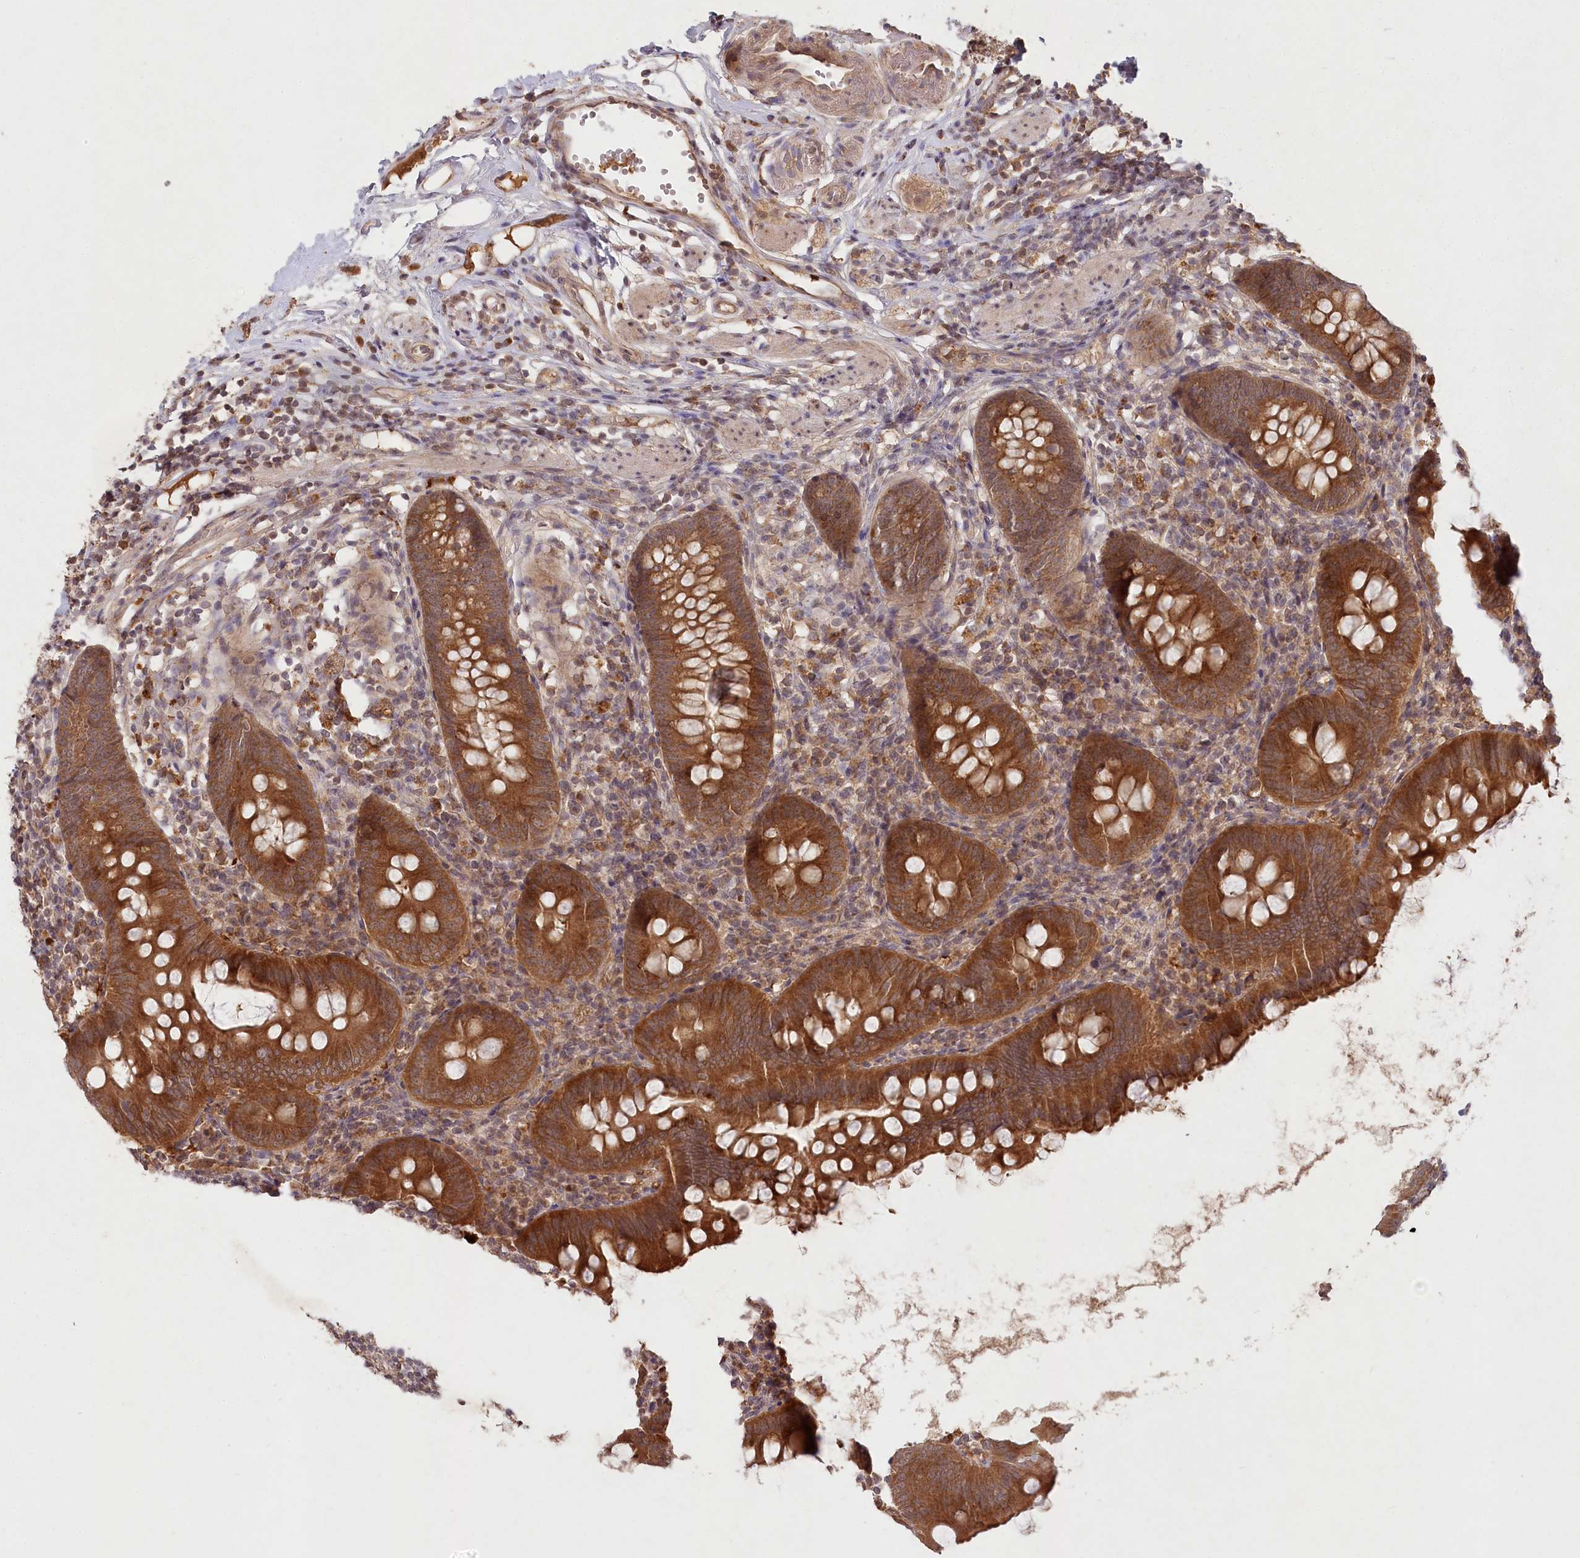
{"staining": {"intensity": "strong", "quantity": ">75%", "location": "cytoplasmic/membranous"}, "tissue": "appendix", "cell_type": "Glandular cells", "image_type": "normal", "snomed": [{"axis": "morphology", "description": "Normal tissue, NOS"}, {"axis": "topography", "description": "Appendix"}], "caption": "Unremarkable appendix displays strong cytoplasmic/membranous positivity in approximately >75% of glandular cells.", "gene": "IRAK1BP1", "patient": {"sex": "female", "age": 62}}